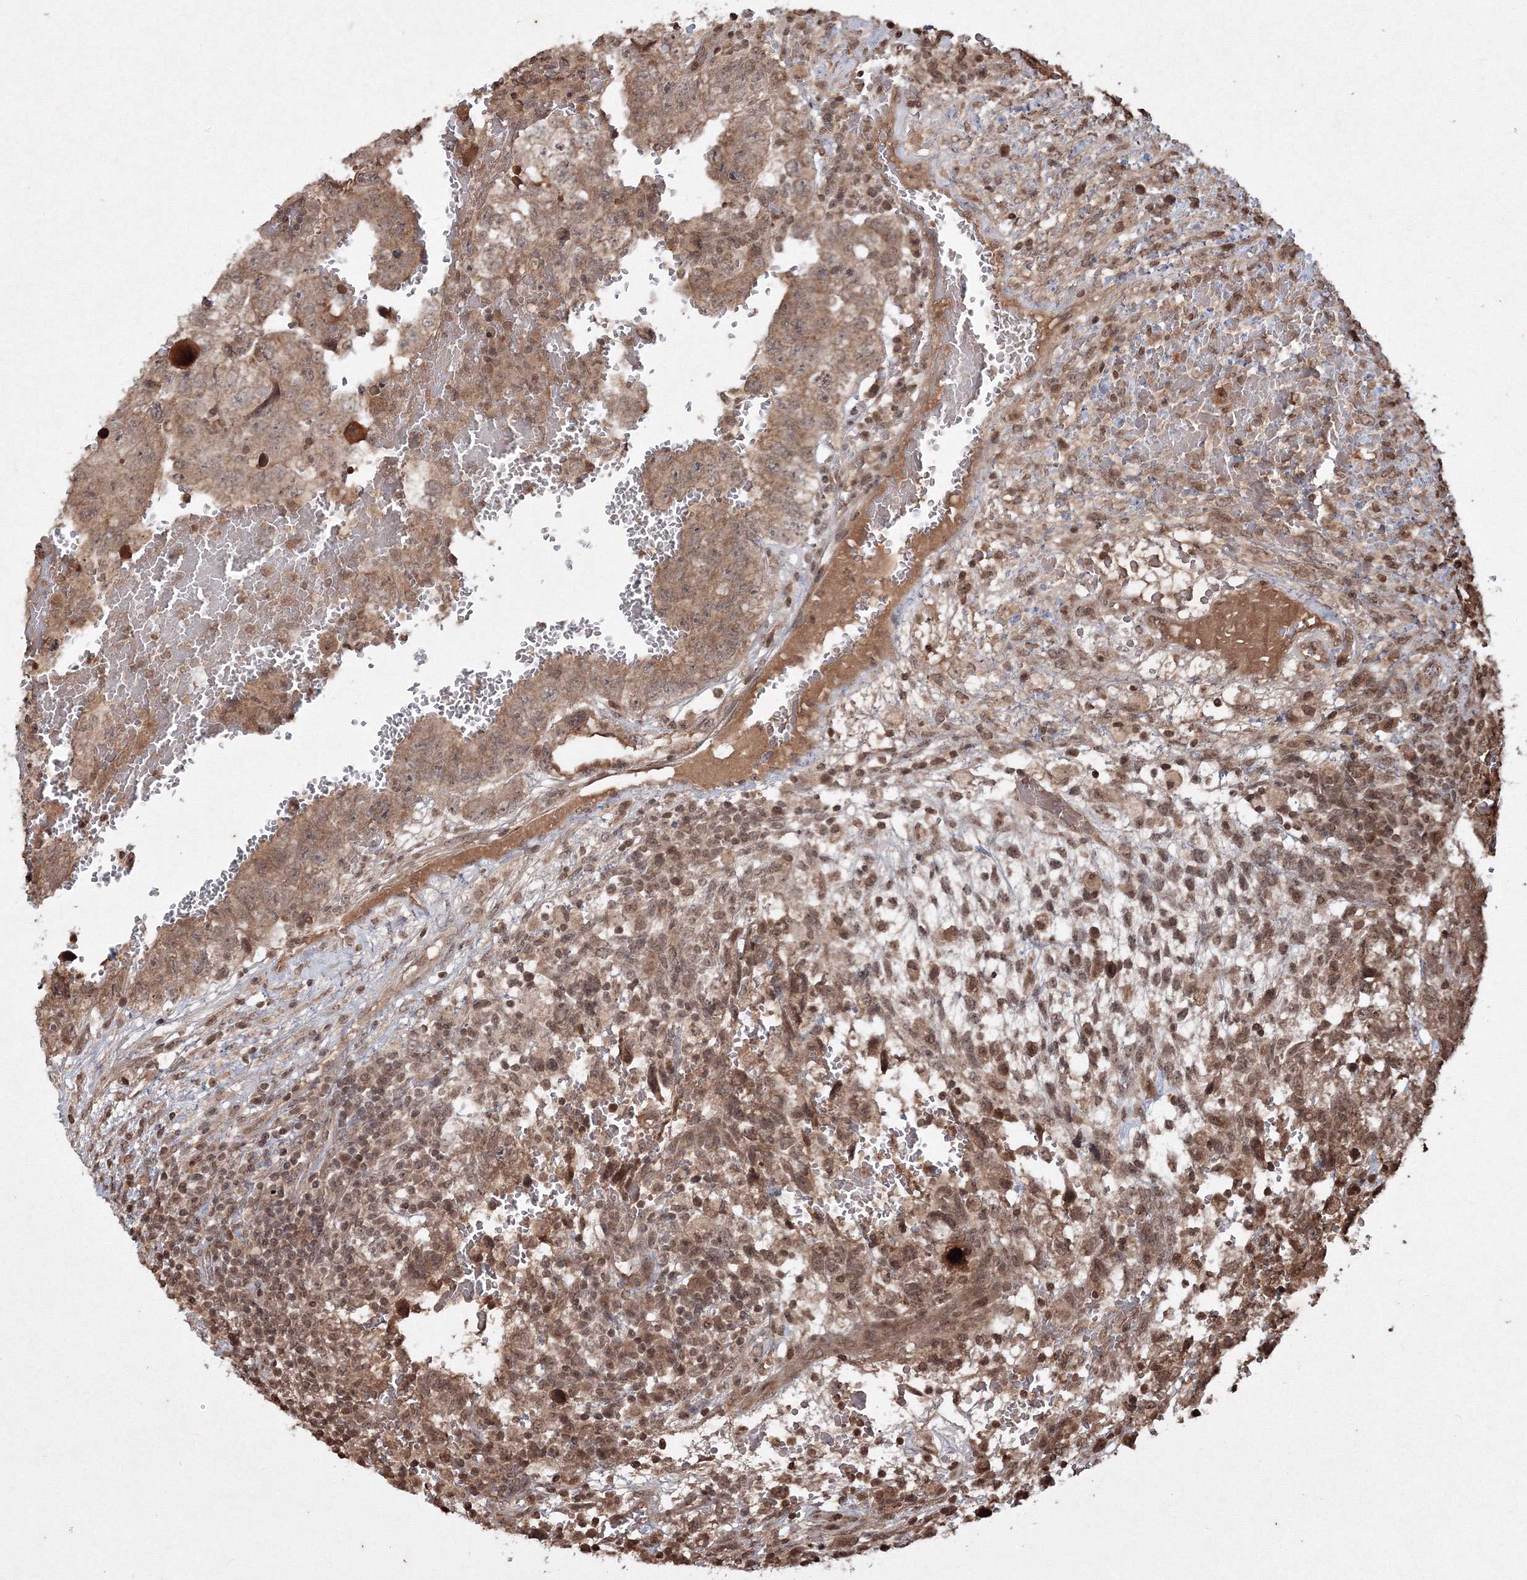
{"staining": {"intensity": "moderate", "quantity": ">75%", "location": "cytoplasmic/membranous,nuclear"}, "tissue": "testis cancer", "cell_type": "Tumor cells", "image_type": "cancer", "snomed": [{"axis": "morphology", "description": "Carcinoma, Embryonal, NOS"}, {"axis": "topography", "description": "Testis"}], "caption": "Embryonal carcinoma (testis) stained with a protein marker exhibits moderate staining in tumor cells.", "gene": "PEX13", "patient": {"sex": "male", "age": 36}}